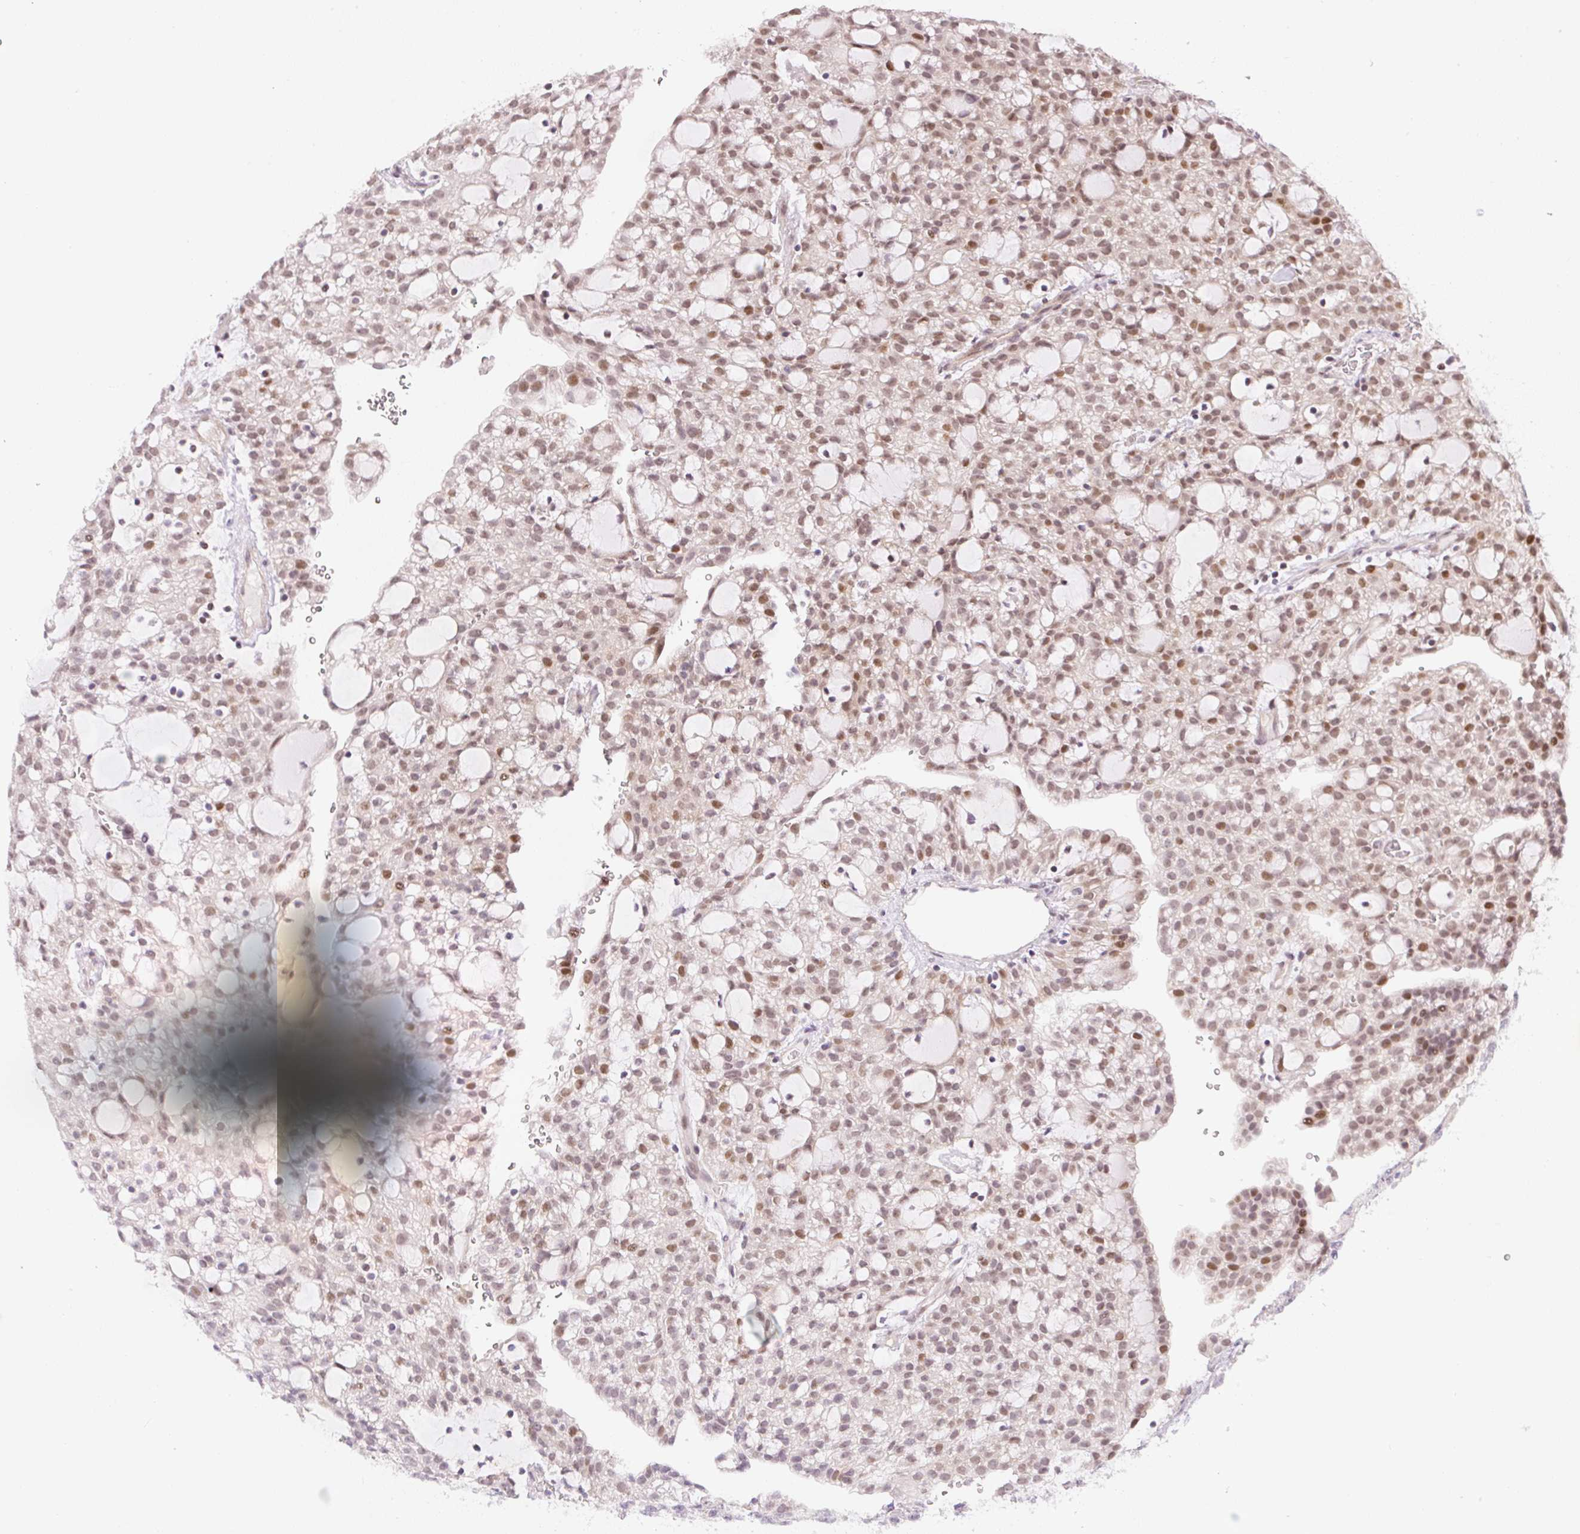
{"staining": {"intensity": "moderate", "quantity": ">75%", "location": "nuclear"}, "tissue": "renal cancer", "cell_type": "Tumor cells", "image_type": "cancer", "snomed": [{"axis": "morphology", "description": "Adenocarcinoma, NOS"}, {"axis": "topography", "description": "Kidney"}], "caption": "Immunohistochemistry (IHC) of renal cancer (adenocarcinoma) displays medium levels of moderate nuclear expression in about >75% of tumor cells. (DAB IHC with brightfield microscopy, high magnification).", "gene": "DPPA4", "patient": {"sex": "male", "age": 63}}